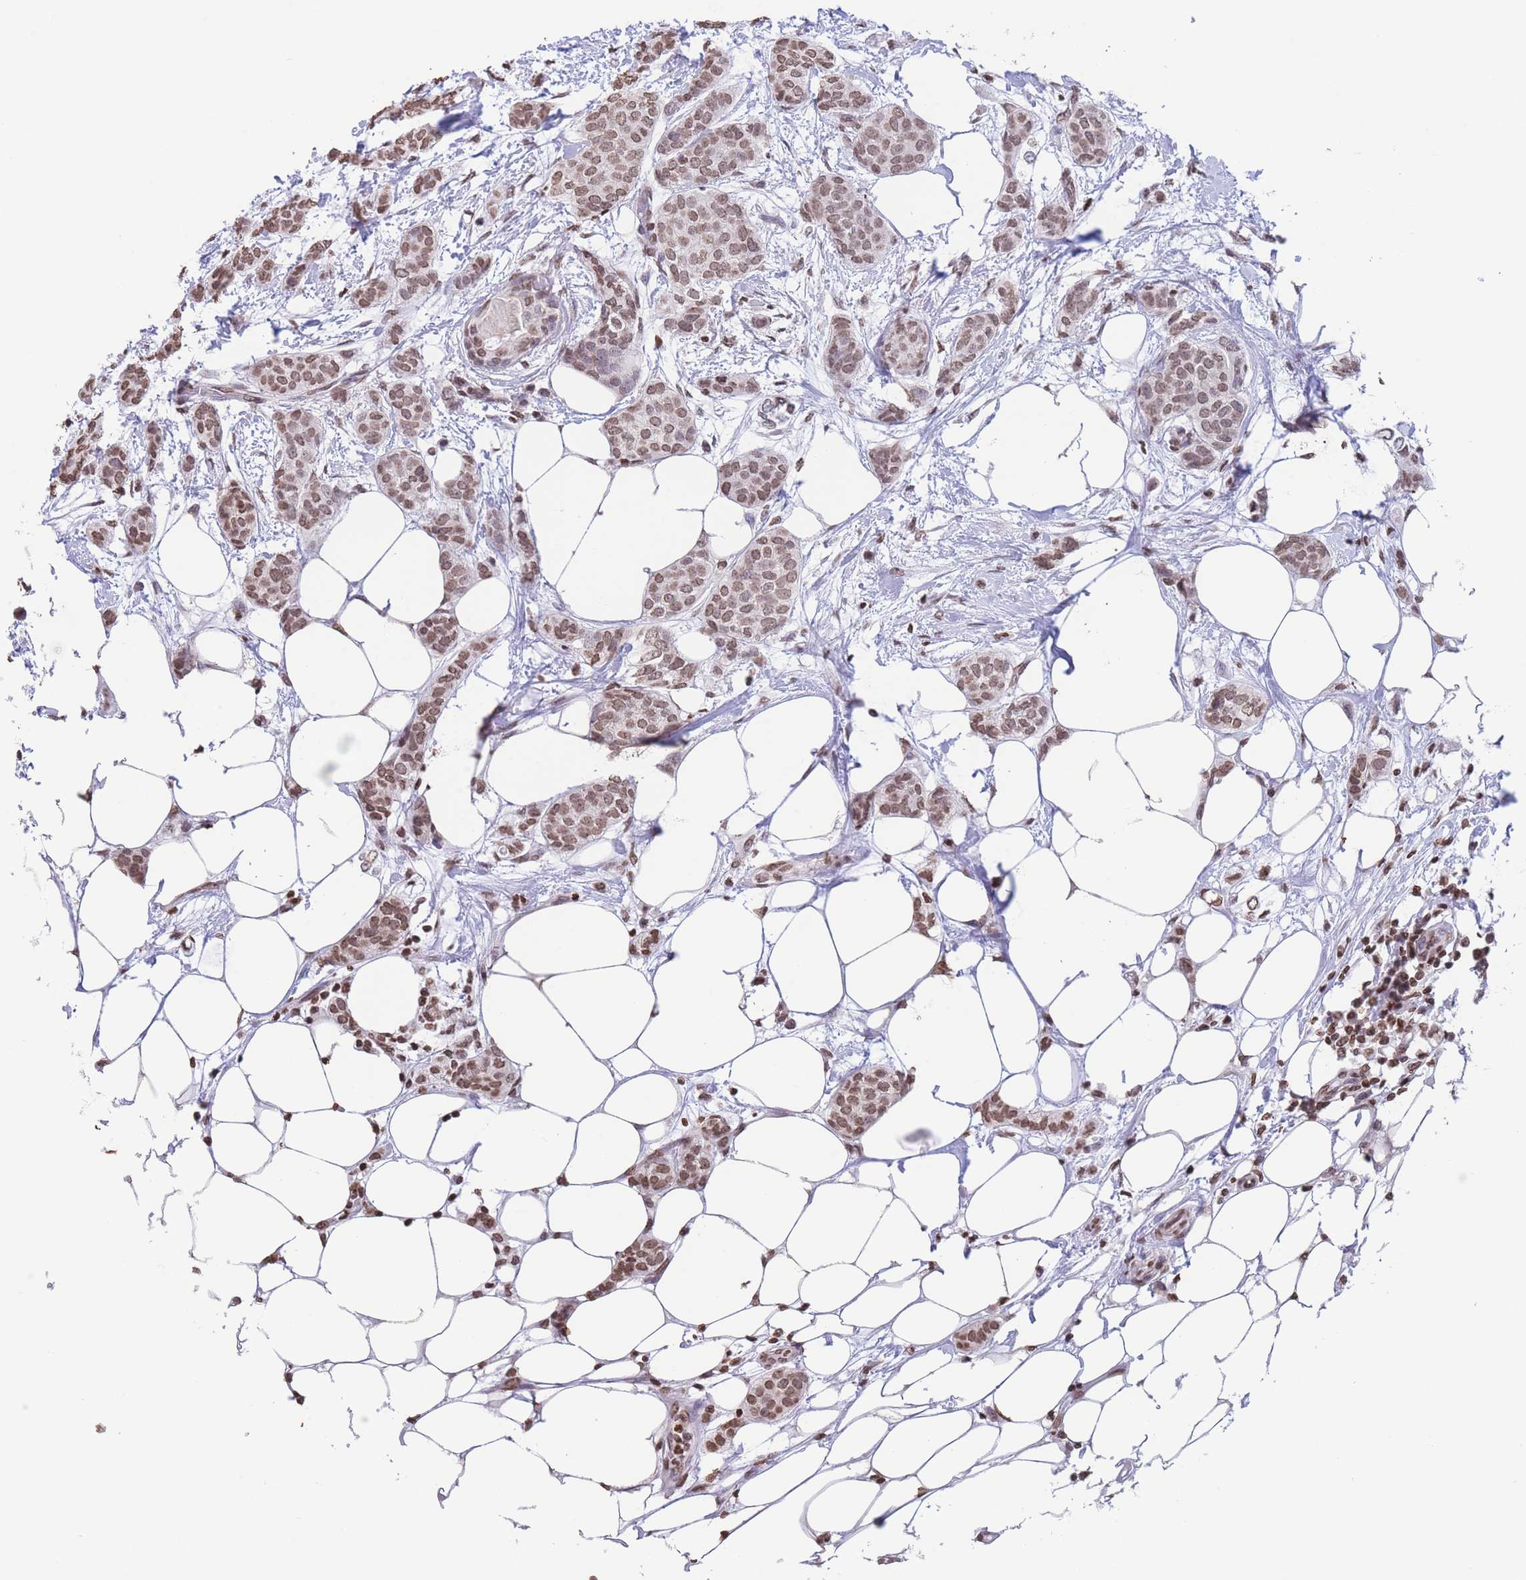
{"staining": {"intensity": "moderate", "quantity": ">75%", "location": "nuclear"}, "tissue": "breast cancer", "cell_type": "Tumor cells", "image_type": "cancer", "snomed": [{"axis": "morphology", "description": "Duct carcinoma"}, {"axis": "topography", "description": "Breast"}], "caption": "Tumor cells show medium levels of moderate nuclear expression in approximately >75% of cells in invasive ductal carcinoma (breast).", "gene": "H2BC11", "patient": {"sex": "female", "age": 72}}